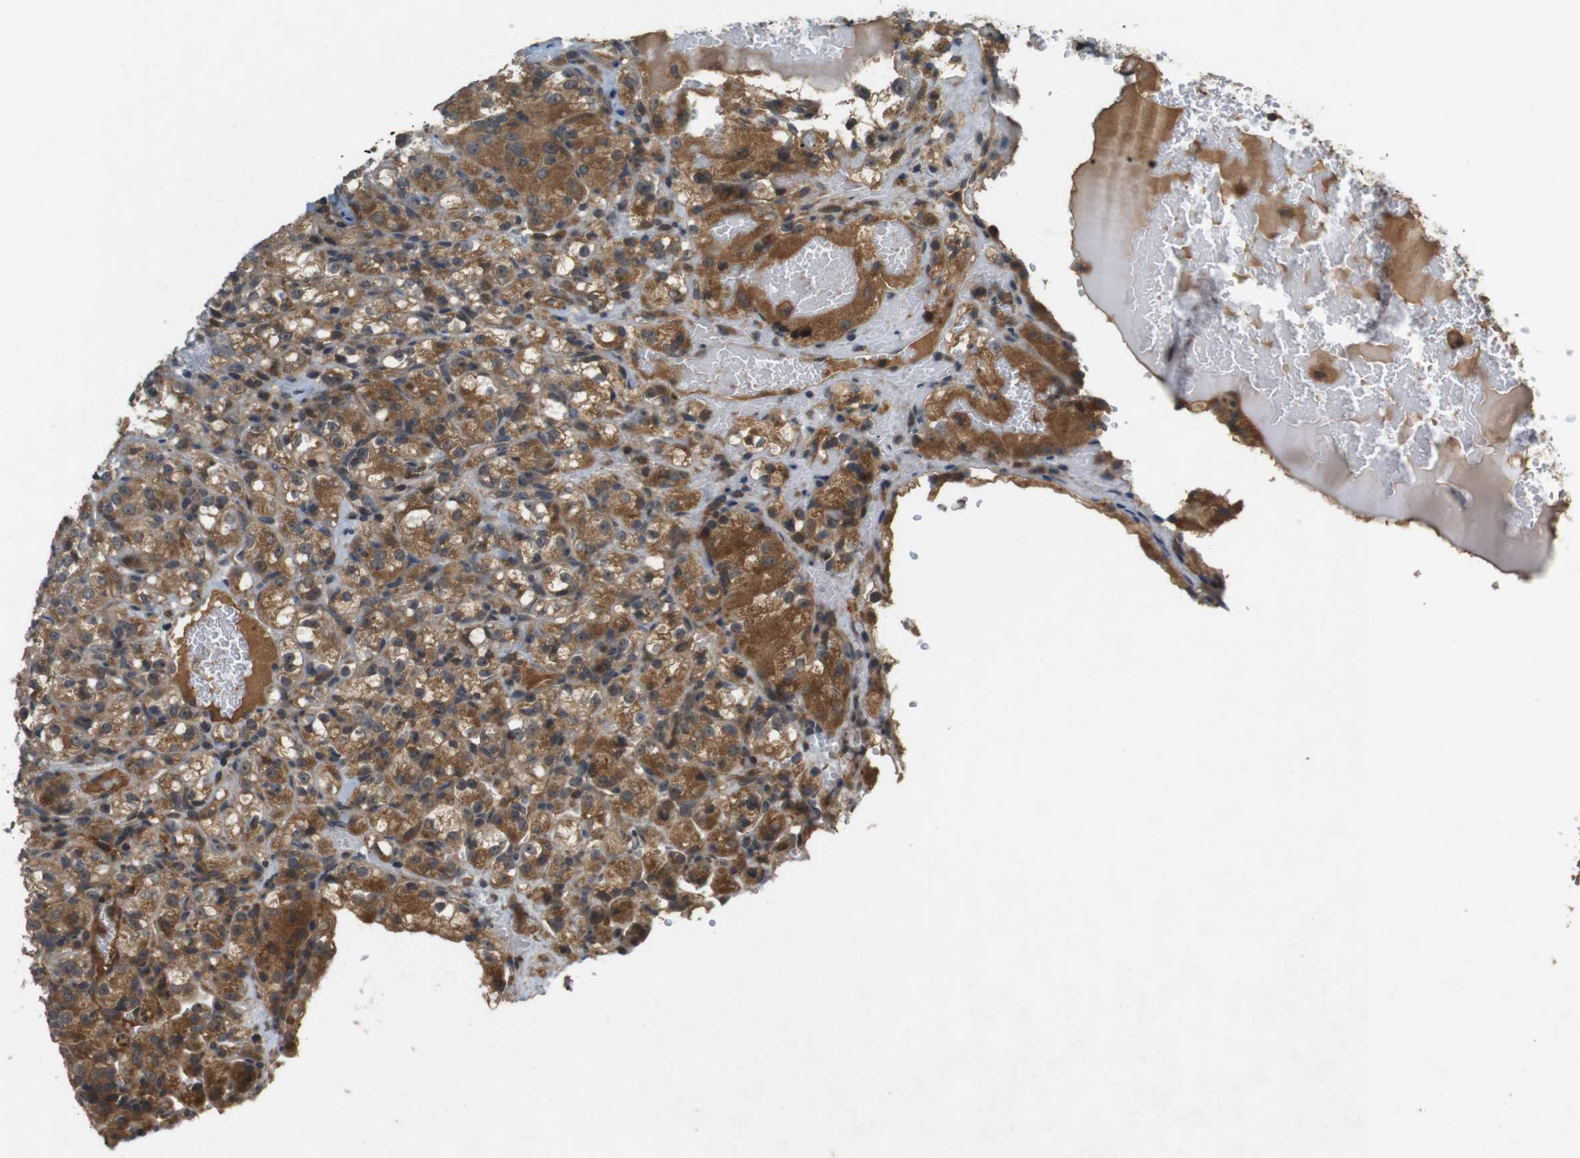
{"staining": {"intensity": "moderate", "quantity": ">75%", "location": "cytoplasmic/membranous"}, "tissue": "renal cancer", "cell_type": "Tumor cells", "image_type": "cancer", "snomed": [{"axis": "morphology", "description": "Normal tissue, NOS"}, {"axis": "morphology", "description": "Adenocarcinoma, NOS"}, {"axis": "topography", "description": "Kidney"}], "caption": "Adenocarcinoma (renal) stained with a protein marker shows moderate staining in tumor cells.", "gene": "NFKBIE", "patient": {"sex": "male", "age": 61}}